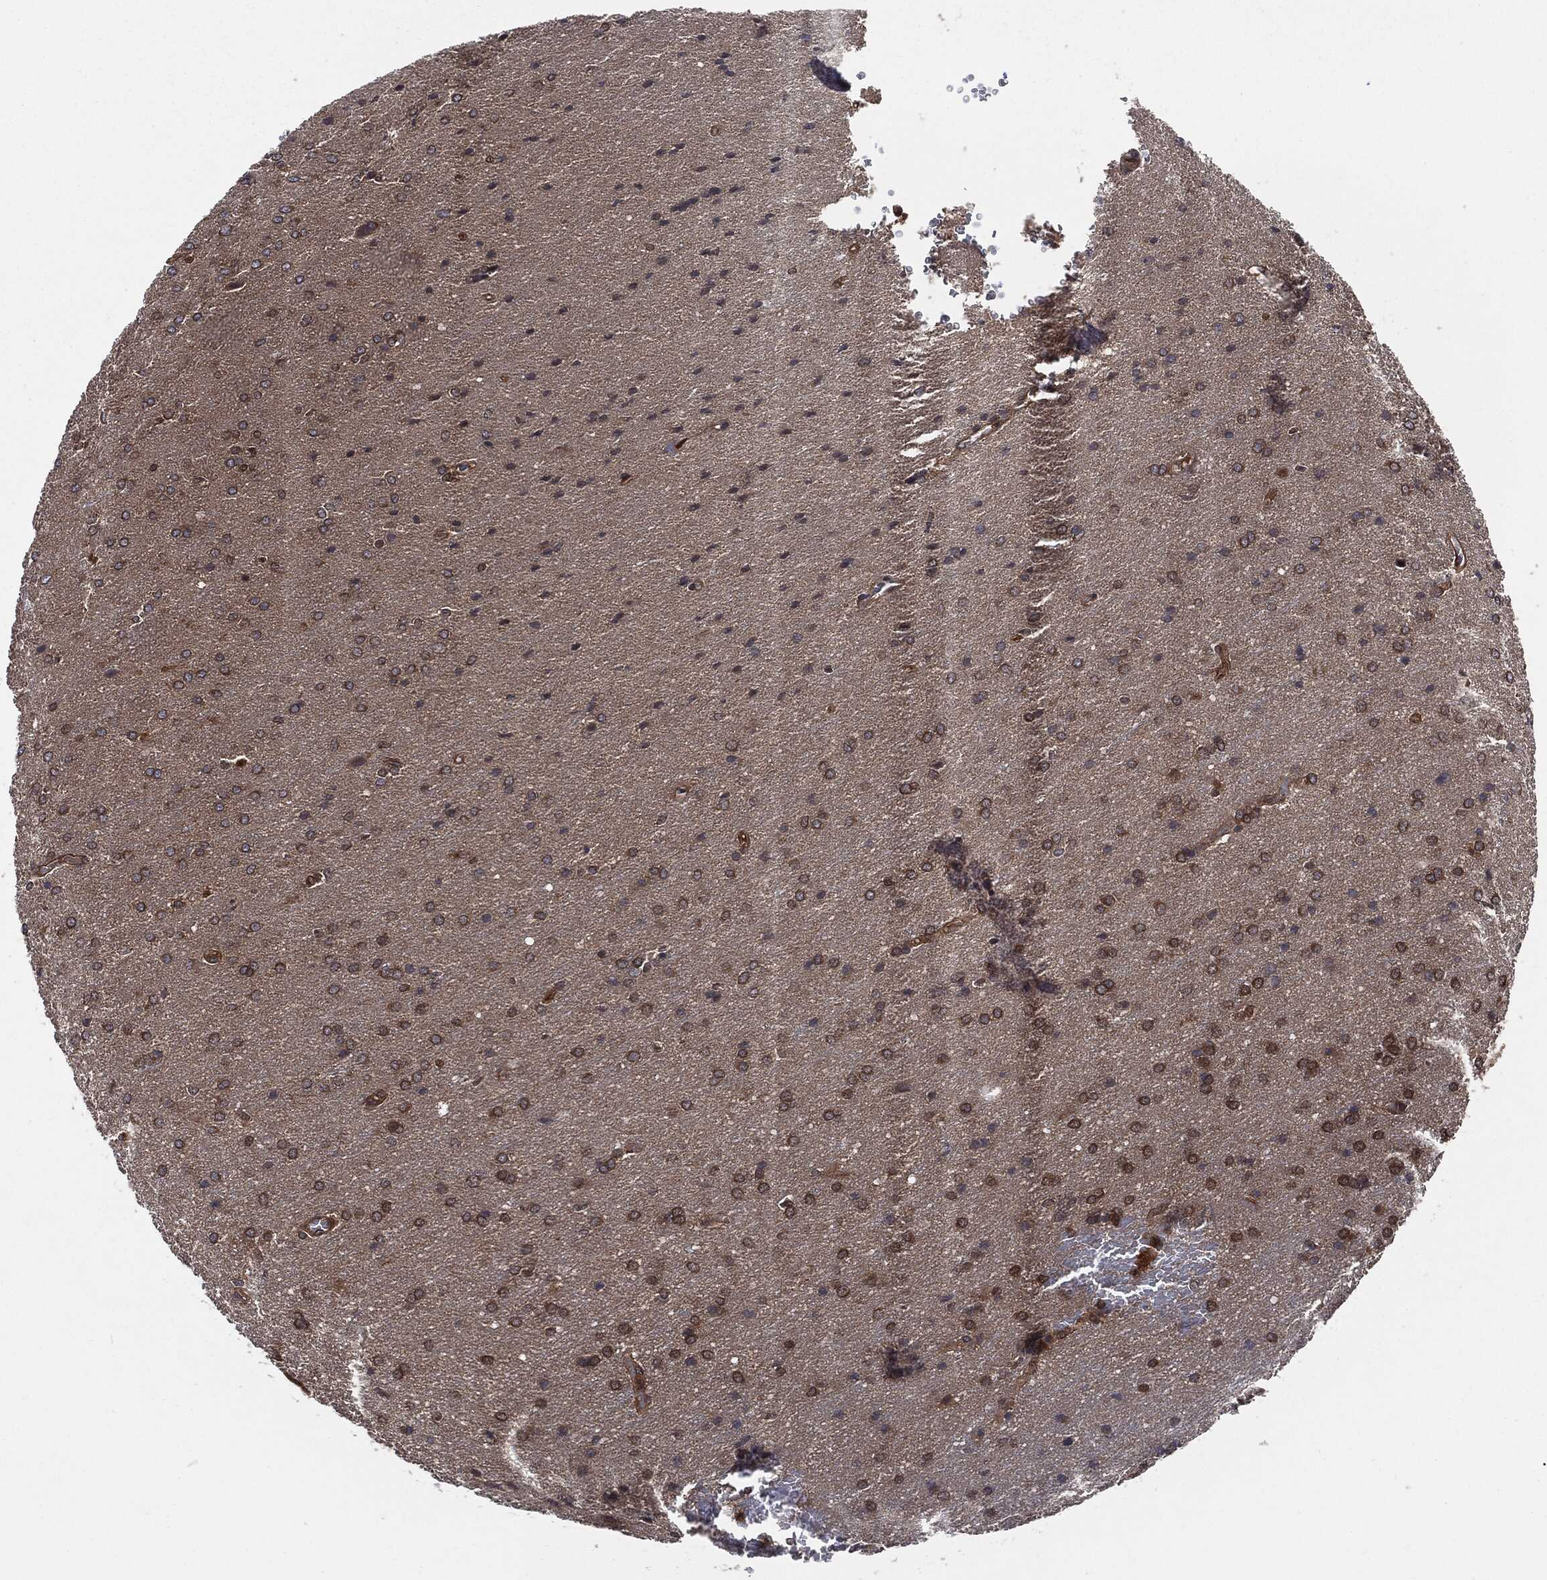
{"staining": {"intensity": "moderate", "quantity": "<25%", "location": "cytoplasmic/membranous"}, "tissue": "glioma", "cell_type": "Tumor cells", "image_type": "cancer", "snomed": [{"axis": "morphology", "description": "Glioma, malignant, Low grade"}, {"axis": "topography", "description": "Brain"}], "caption": "DAB (3,3'-diaminobenzidine) immunohistochemical staining of human glioma shows moderate cytoplasmic/membranous protein positivity in approximately <25% of tumor cells.", "gene": "XPNPEP1", "patient": {"sex": "female", "age": 32}}